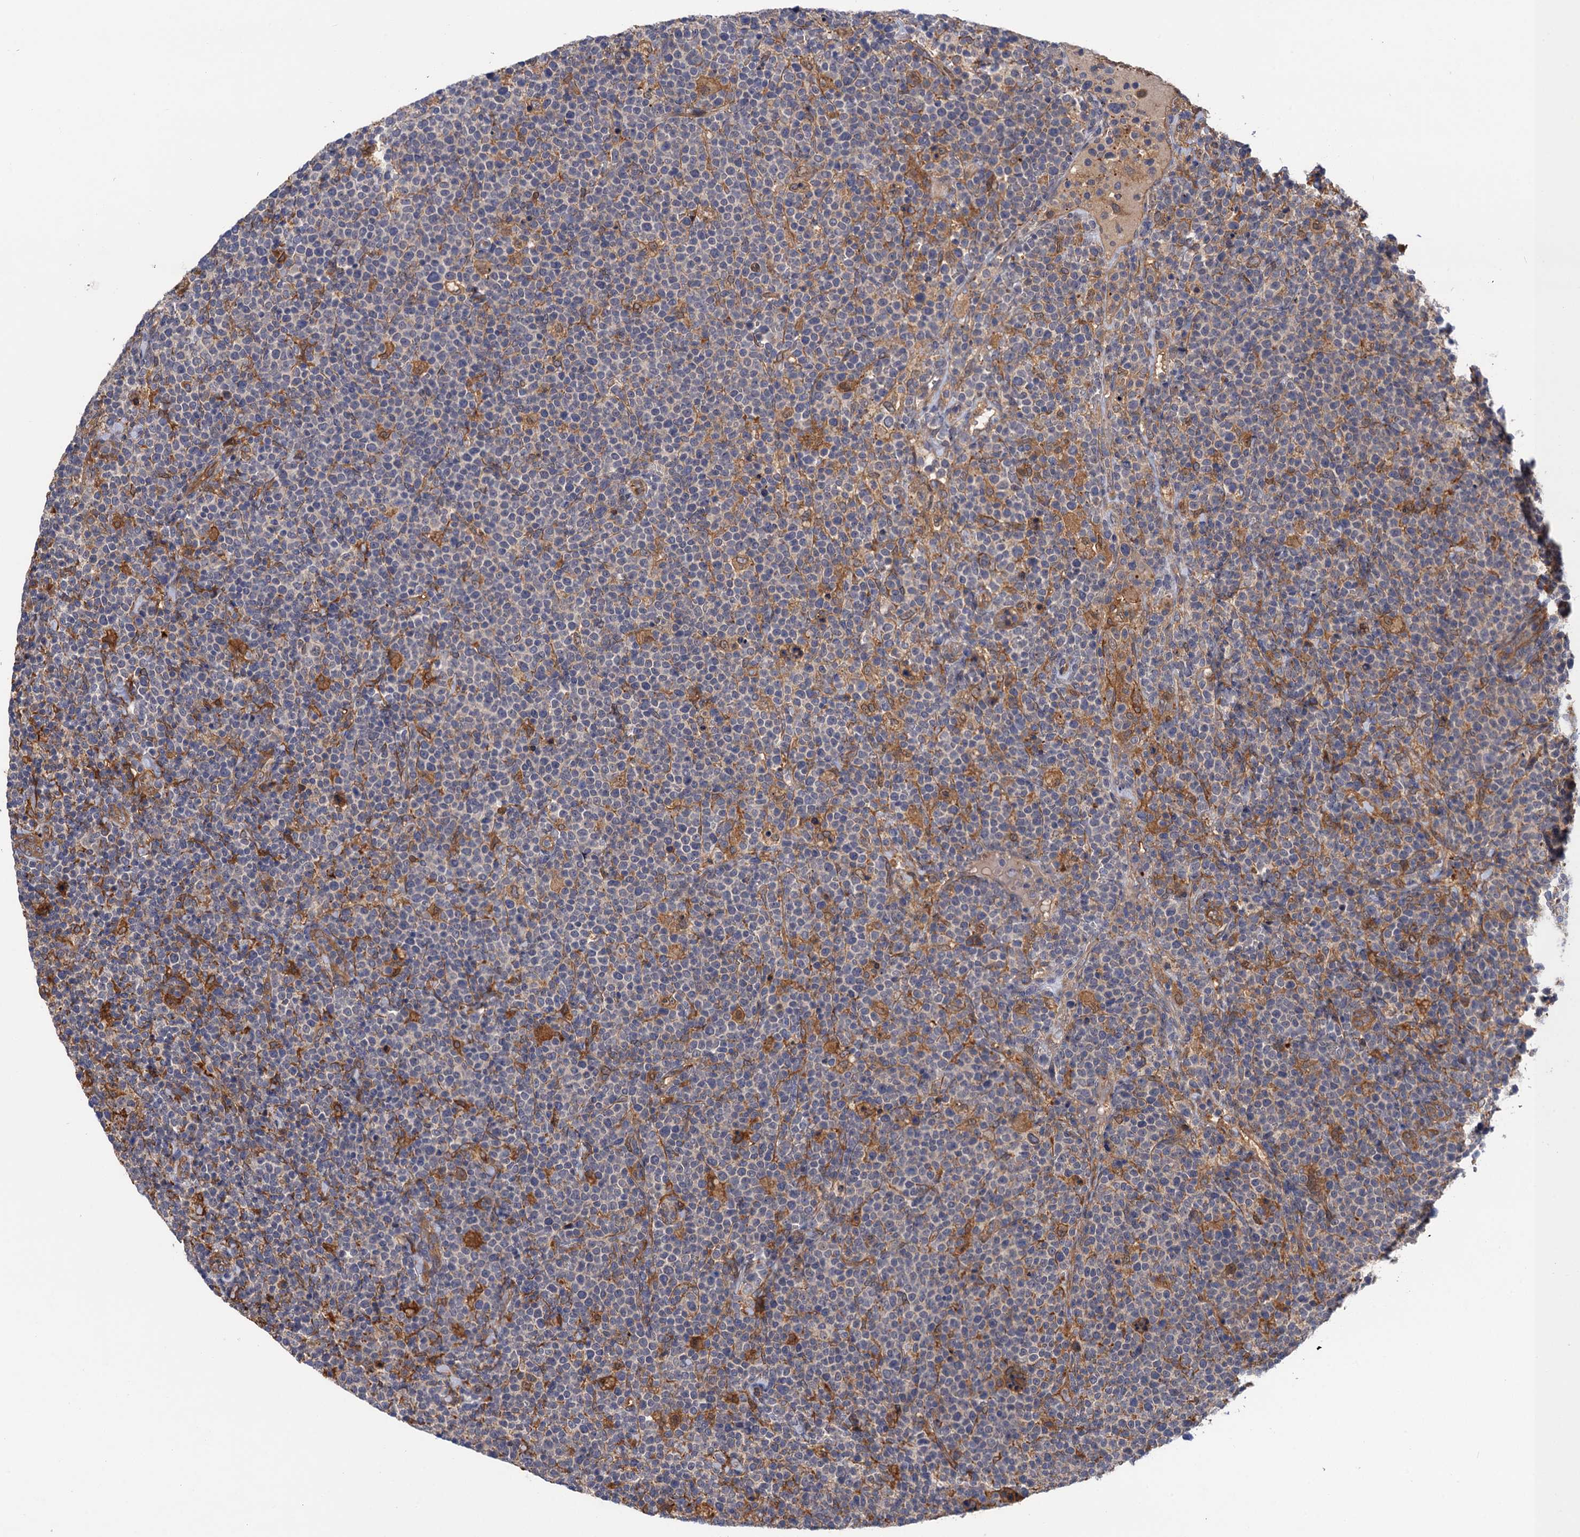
{"staining": {"intensity": "negative", "quantity": "none", "location": "none"}, "tissue": "lymphoma", "cell_type": "Tumor cells", "image_type": "cancer", "snomed": [{"axis": "morphology", "description": "Malignant lymphoma, non-Hodgkin's type, High grade"}, {"axis": "topography", "description": "Lymph node"}], "caption": "IHC photomicrograph of lymphoma stained for a protein (brown), which displays no positivity in tumor cells. (DAB (3,3'-diaminobenzidine) immunohistochemistry (IHC) visualized using brightfield microscopy, high magnification).", "gene": "NEK8", "patient": {"sex": "male", "age": 61}}